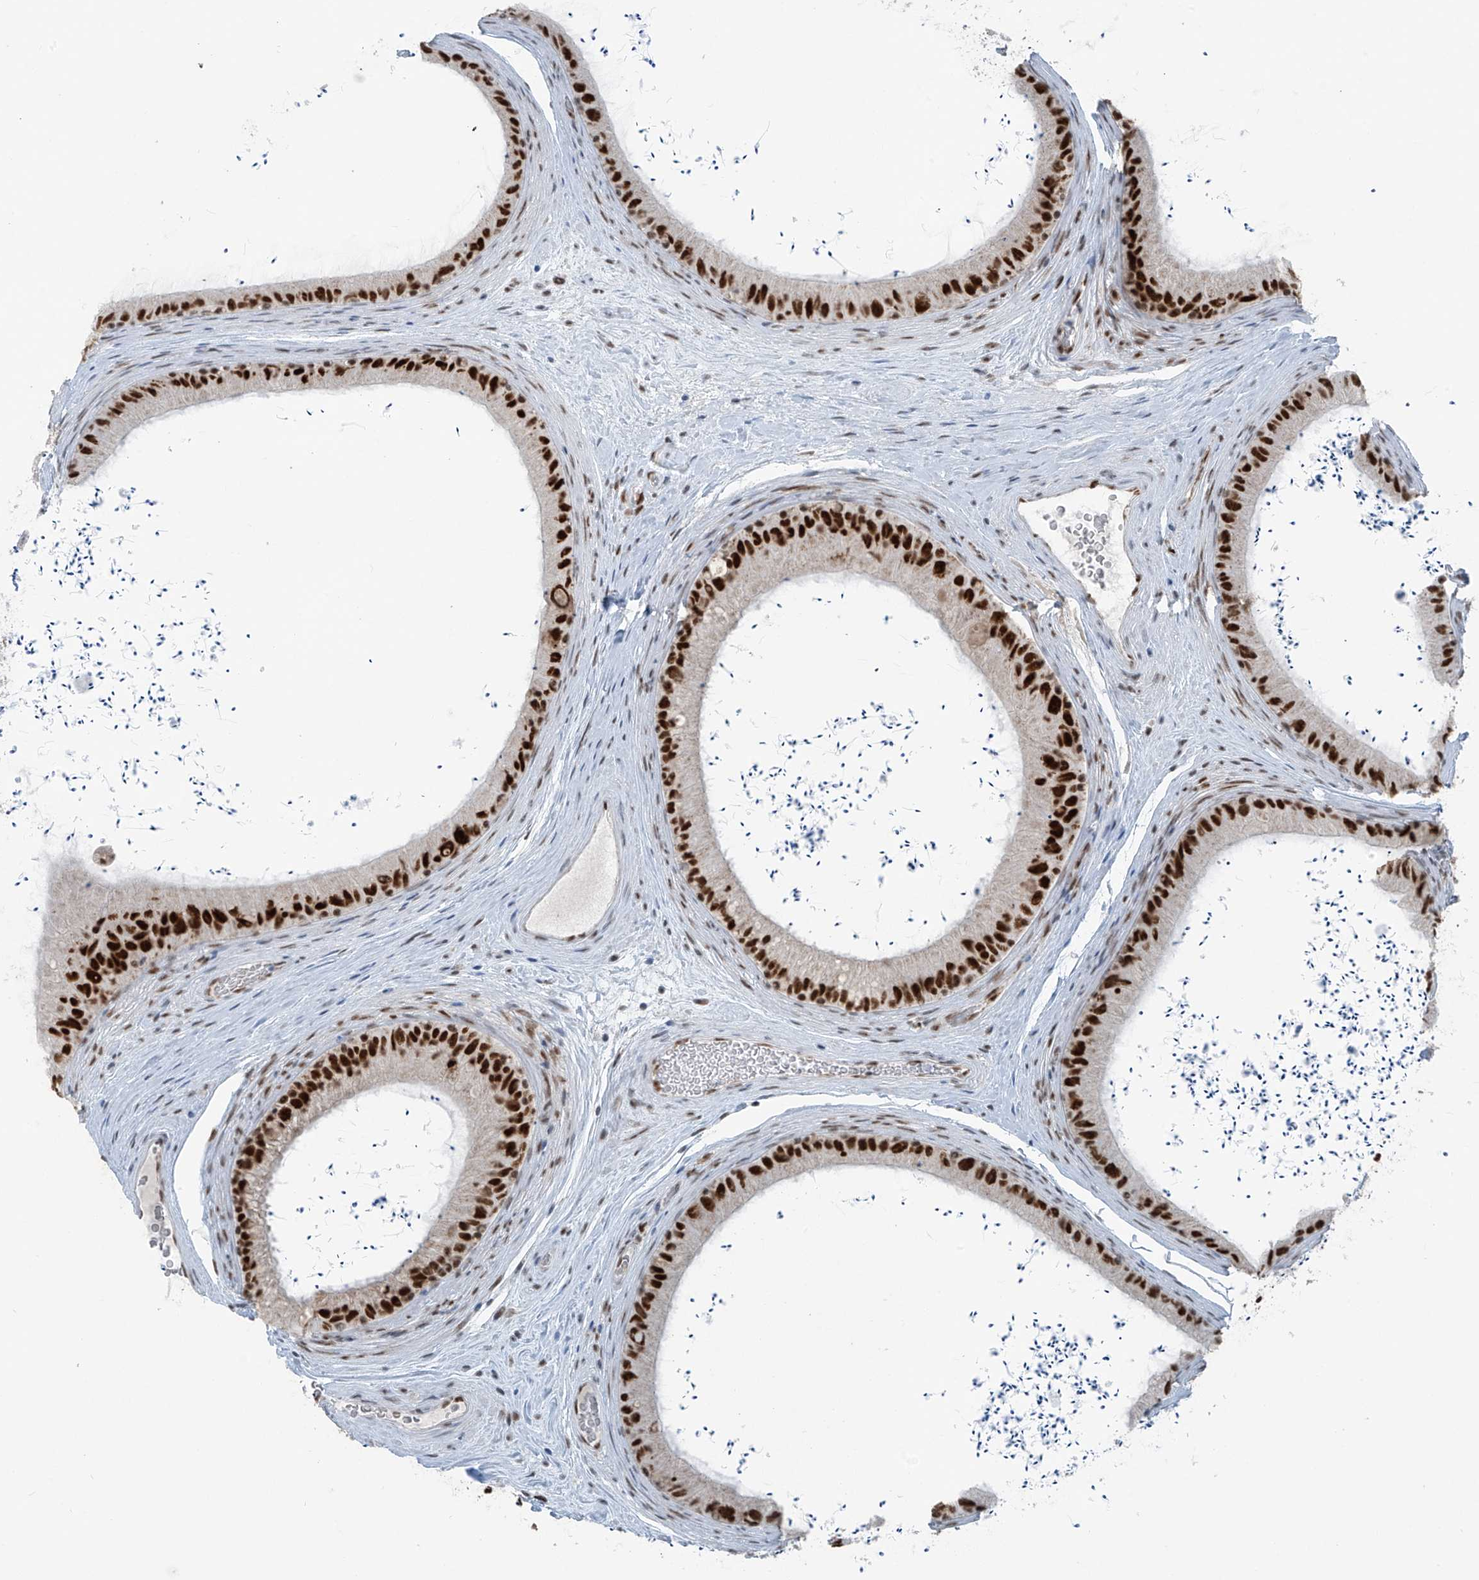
{"staining": {"intensity": "strong", "quantity": ">75%", "location": "nuclear"}, "tissue": "epididymis", "cell_type": "Glandular cells", "image_type": "normal", "snomed": [{"axis": "morphology", "description": "Normal tissue, NOS"}, {"axis": "topography", "description": "Epididymis, spermatic cord, NOS"}], "caption": "Epididymis stained with a brown dye demonstrates strong nuclear positive positivity in approximately >75% of glandular cells.", "gene": "WRNIP1", "patient": {"sex": "male", "age": 50}}